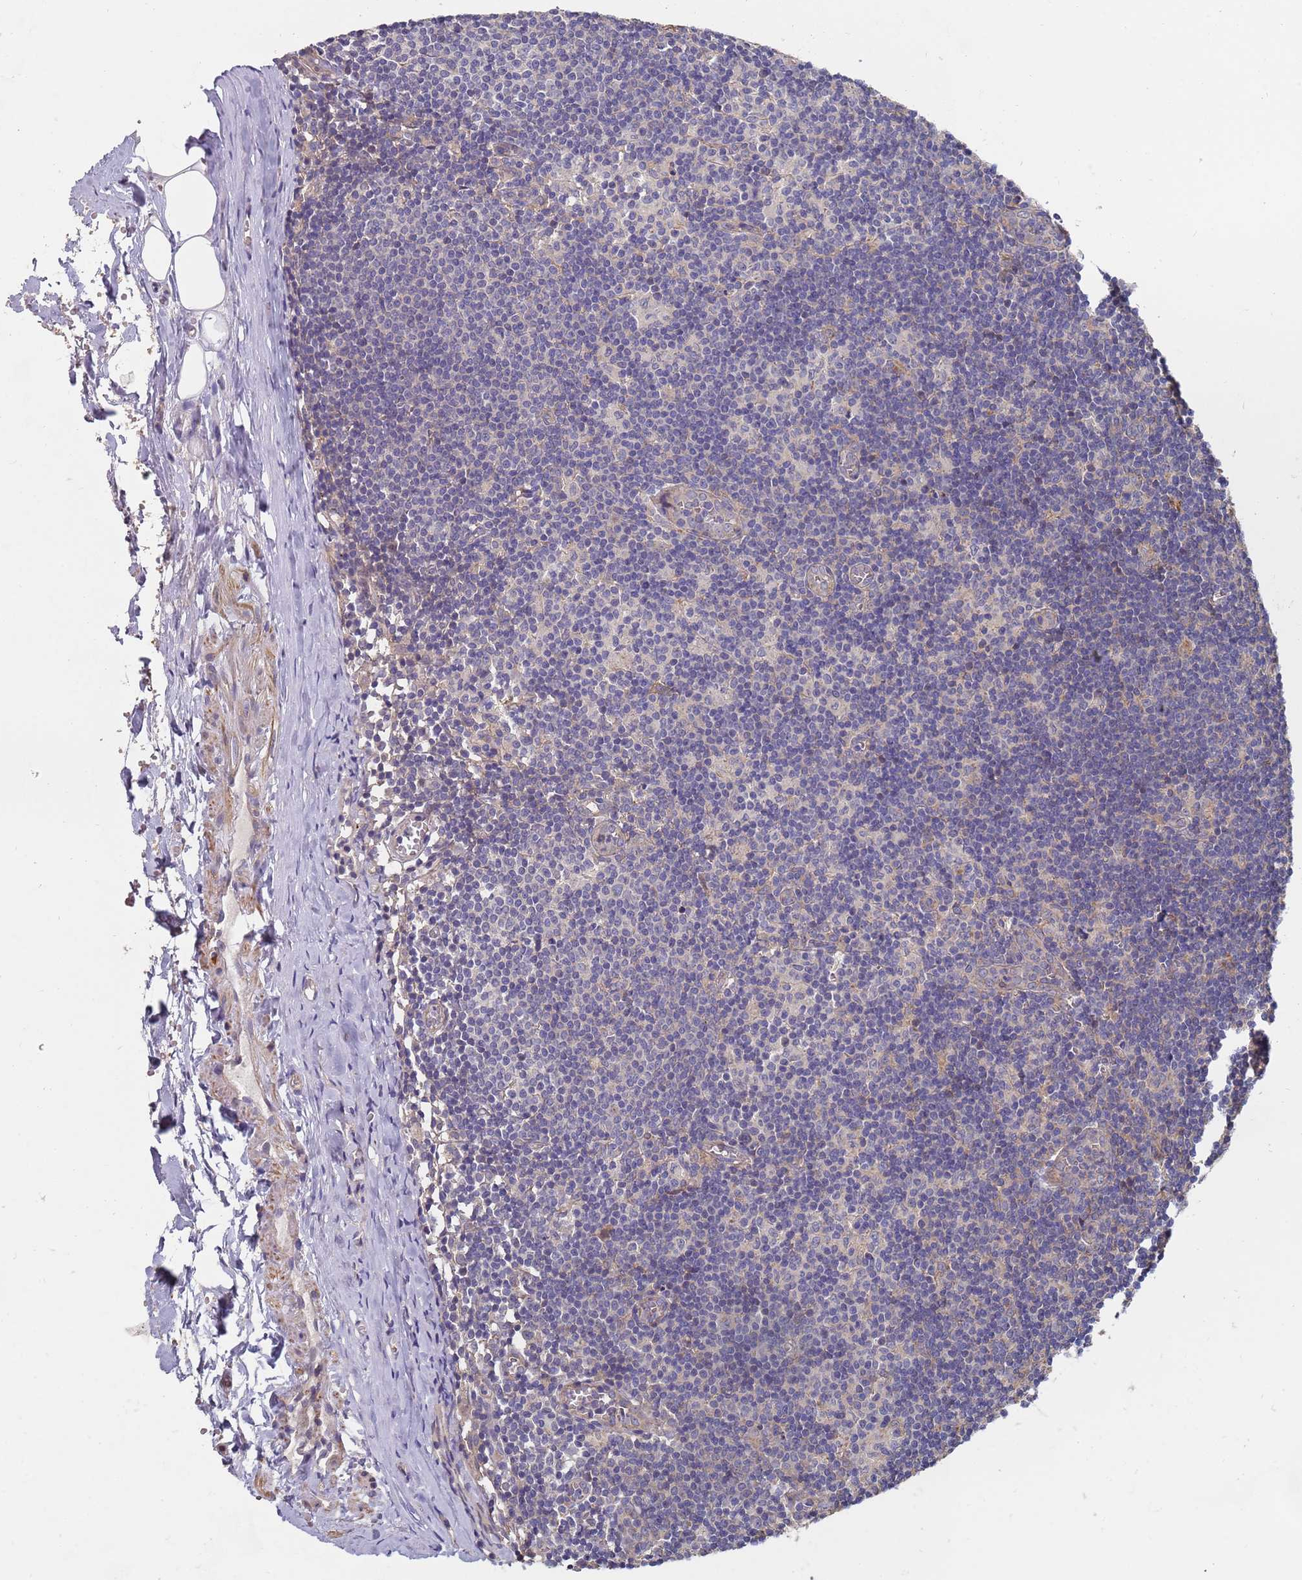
{"staining": {"intensity": "weak", "quantity": "<25%", "location": "cytoplasmic/membranous"}, "tissue": "lymph node", "cell_type": "Germinal center cells", "image_type": "normal", "snomed": [{"axis": "morphology", "description": "Normal tissue, NOS"}, {"axis": "topography", "description": "Lymph node"}], "caption": "Immunohistochemical staining of unremarkable human lymph node displays no significant positivity in germinal center cells.", "gene": "ABCB6", "patient": {"sex": "female", "age": 42}}